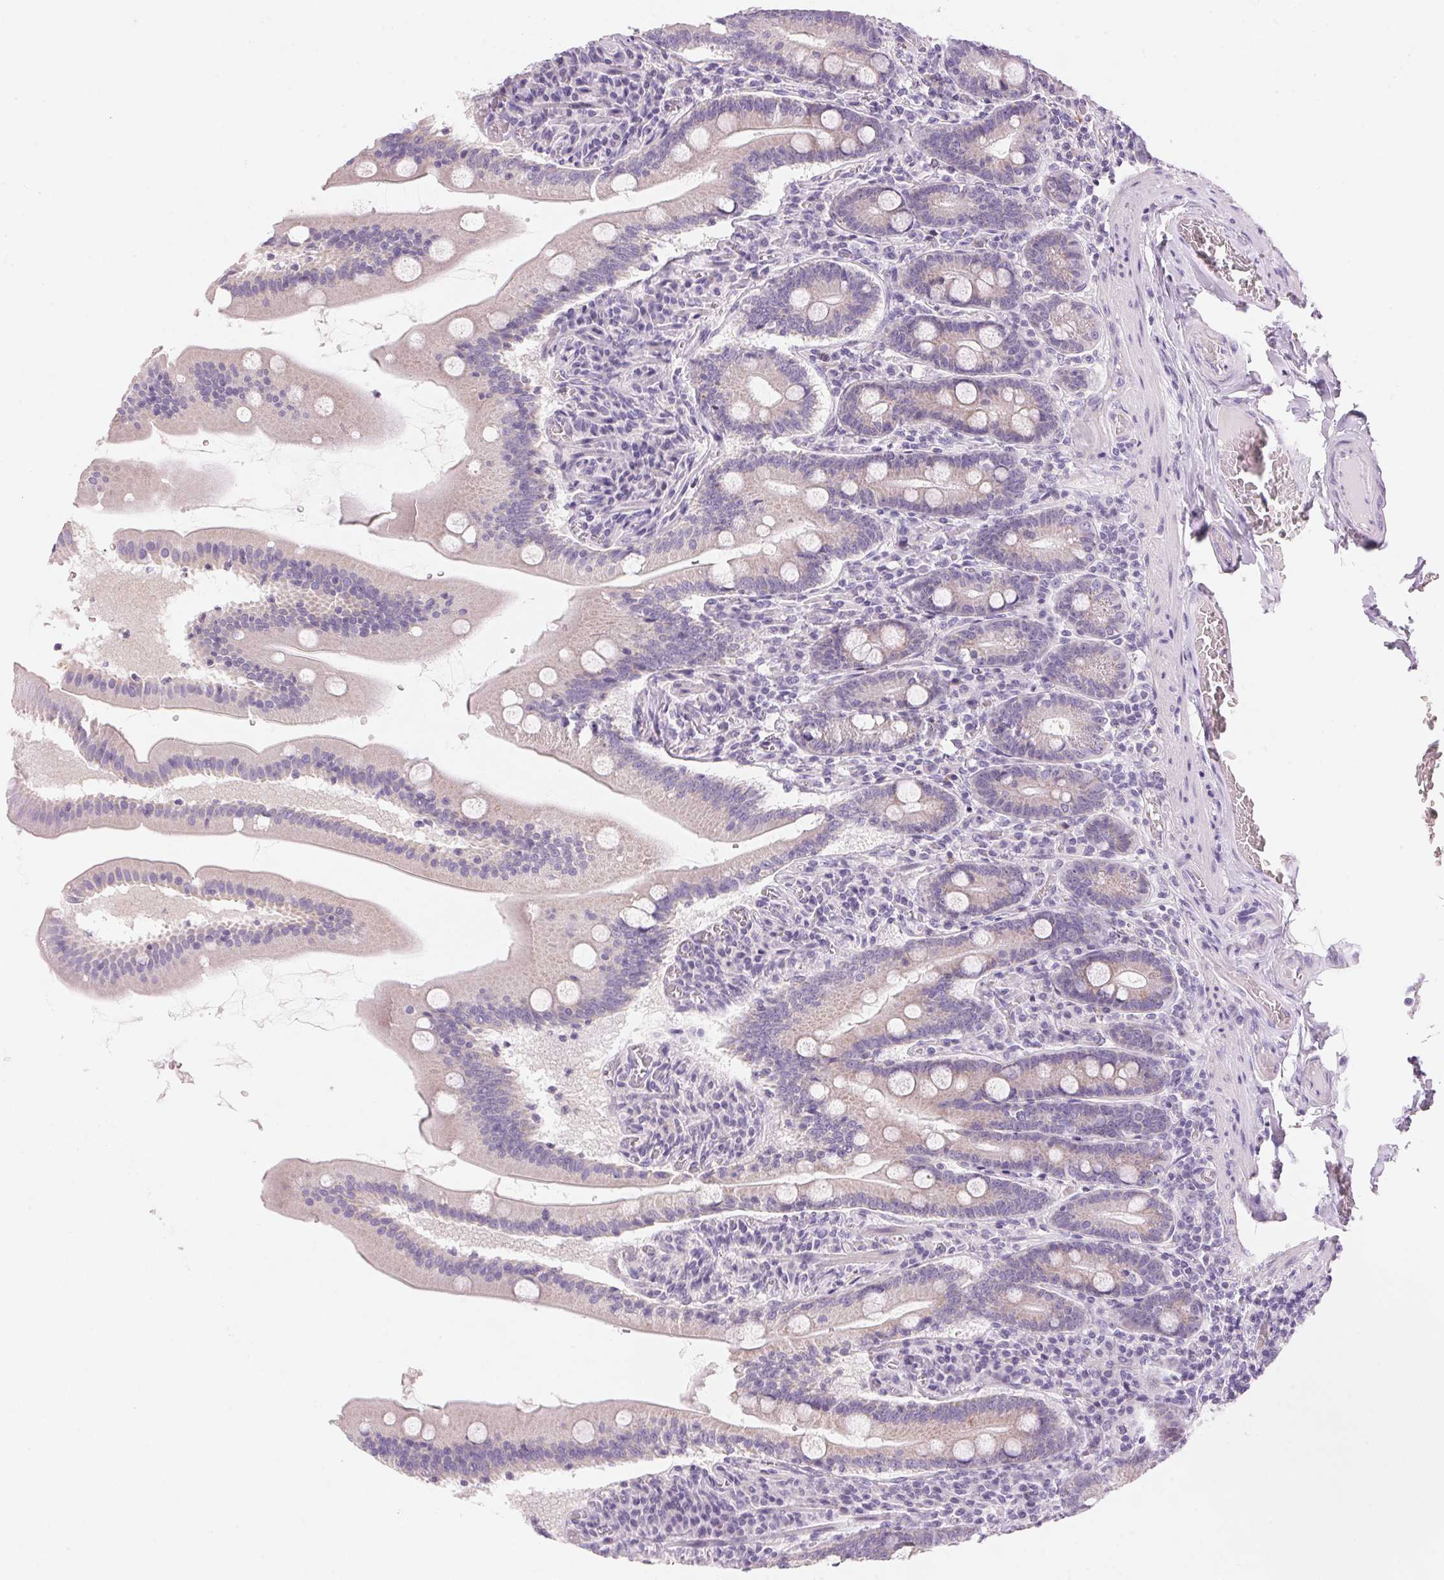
{"staining": {"intensity": "weak", "quantity": "<25%", "location": "cytoplasmic/membranous"}, "tissue": "small intestine", "cell_type": "Glandular cells", "image_type": "normal", "snomed": [{"axis": "morphology", "description": "Normal tissue, NOS"}, {"axis": "topography", "description": "Small intestine"}], "caption": "DAB (3,3'-diaminobenzidine) immunohistochemical staining of unremarkable small intestine demonstrates no significant staining in glandular cells.", "gene": "CYP11B1", "patient": {"sex": "male", "age": 37}}